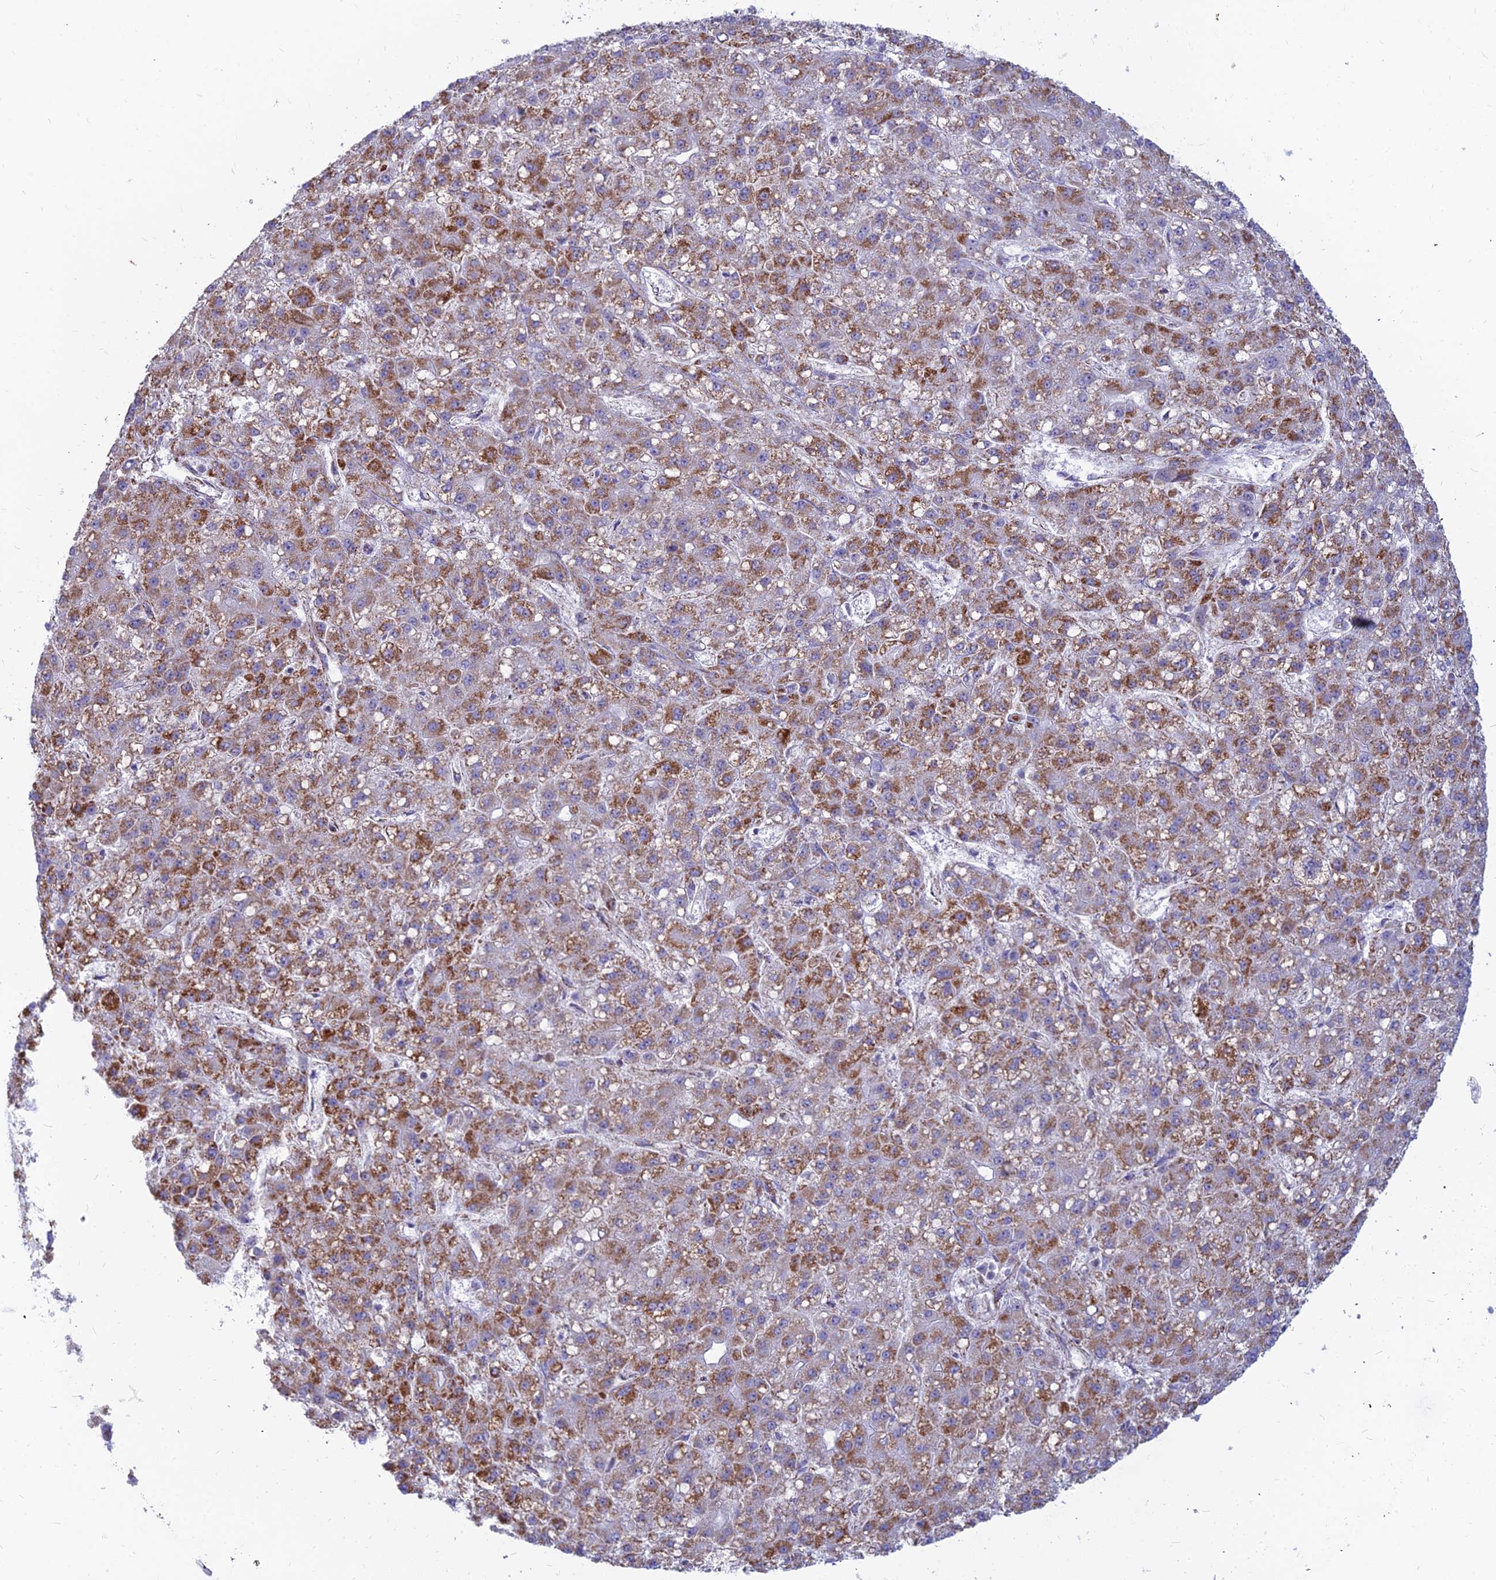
{"staining": {"intensity": "strong", "quantity": "25%-75%", "location": "cytoplasmic/membranous"}, "tissue": "liver cancer", "cell_type": "Tumor cells", "image_type": "cancer", "snomed": [{"axis": "morphology", "description": "Carcinoma, Hepatocellular, NOS"}, {"axis": "topography", "description": "Liver"}], "caption": "Approximately 25%-75% of tumor cells in human liver hepatocellular carcinoma exhibit strong cytoplasmic/membranous protein positivity as visualized by brown immunohistochemical staining.", "gene": "SLC35F4", "patient": {"sex": "male", "age": 67}}